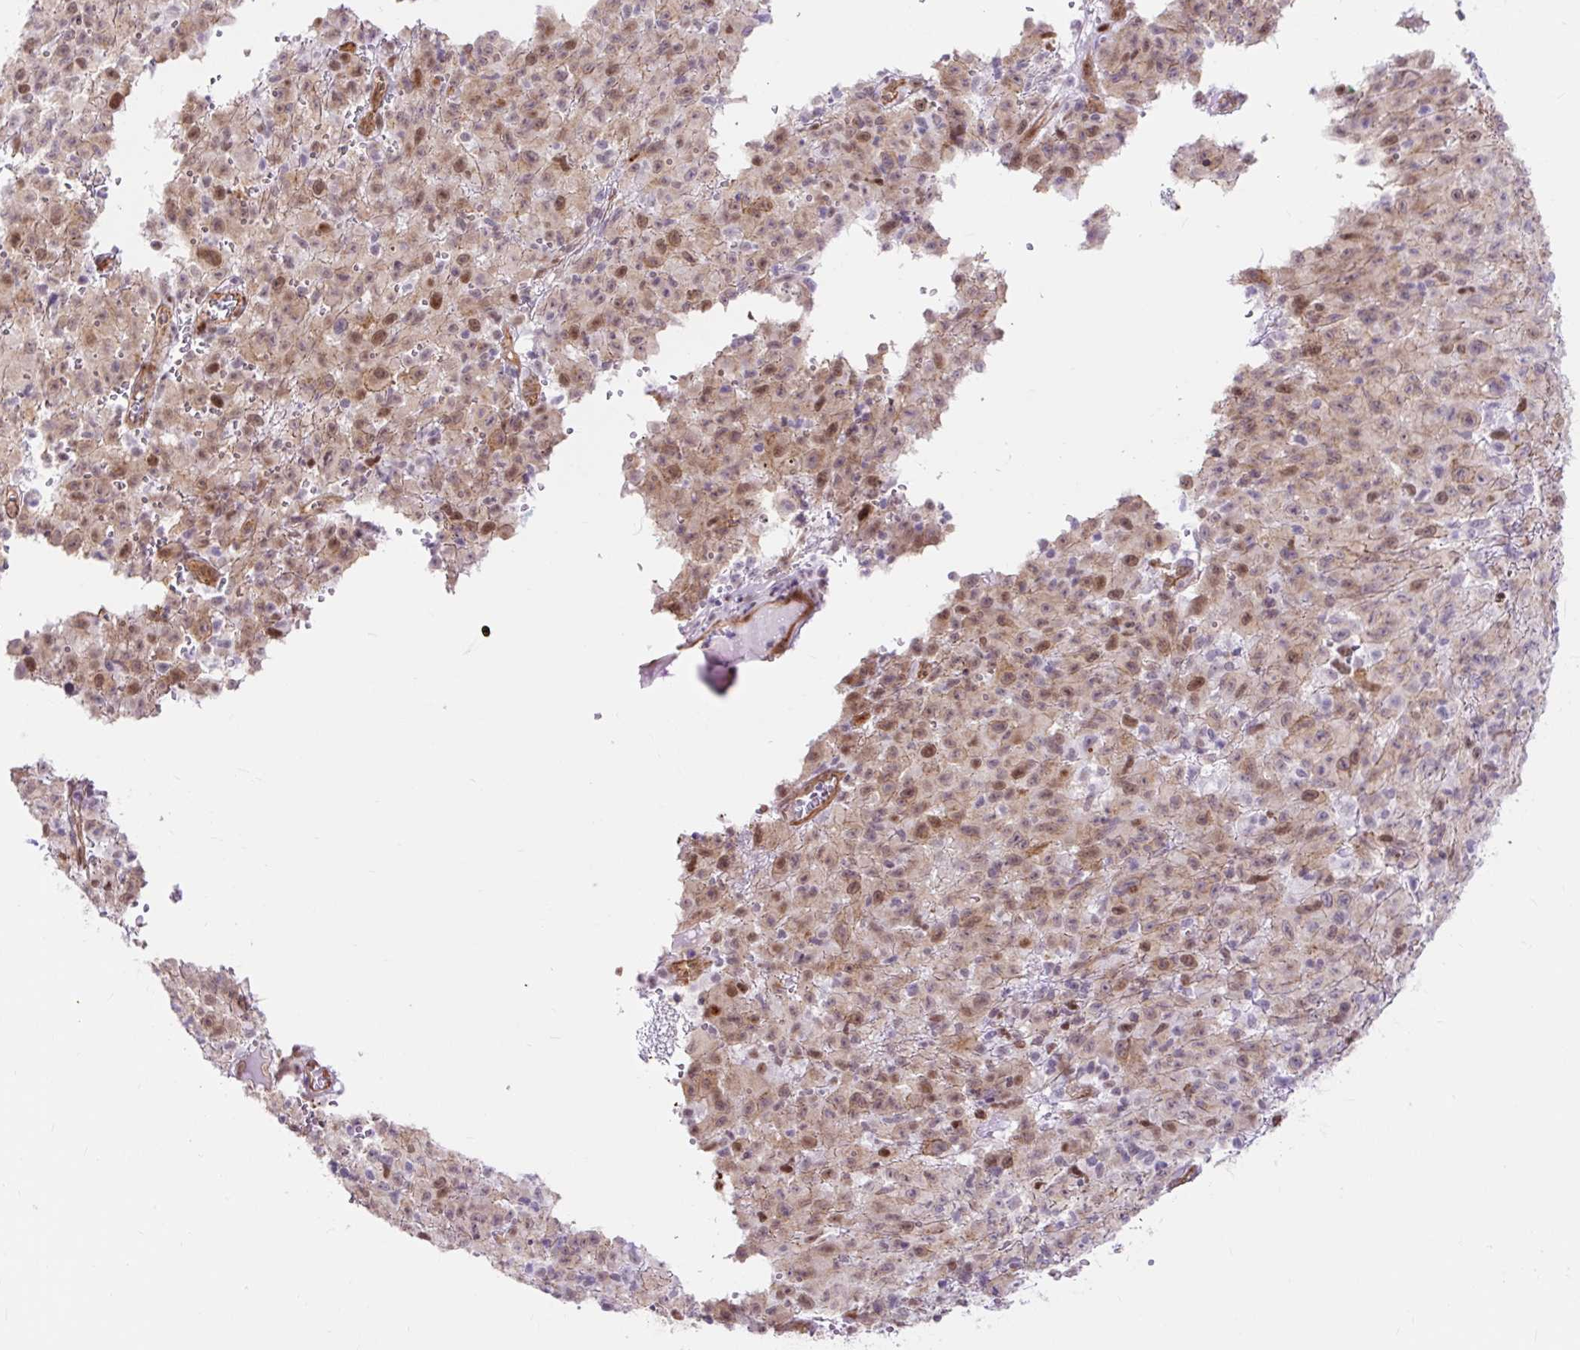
{"staining": {"intensity": "moderate", "quantity": "25%-75%", "location": "cytoplasmic/membranous,nuclear"}, "tissue": "melanoma", "cell_type": "Tumor cells", "image_type": "cancer", "snomed": [{"axis": "morphology", "description": "Malignant melanoma, NOS"}, {"axis": "topography", "description": "Skin"}], "caption": "Human malignant melanoma stained for a protein (brown) reveals moderate cytoplasmic/membranous and nuclear positive positivity in approximately 25%-75% of tumor cells.", "gene": "HIP1R", "patient": {"sex": "male", "age": 46}}